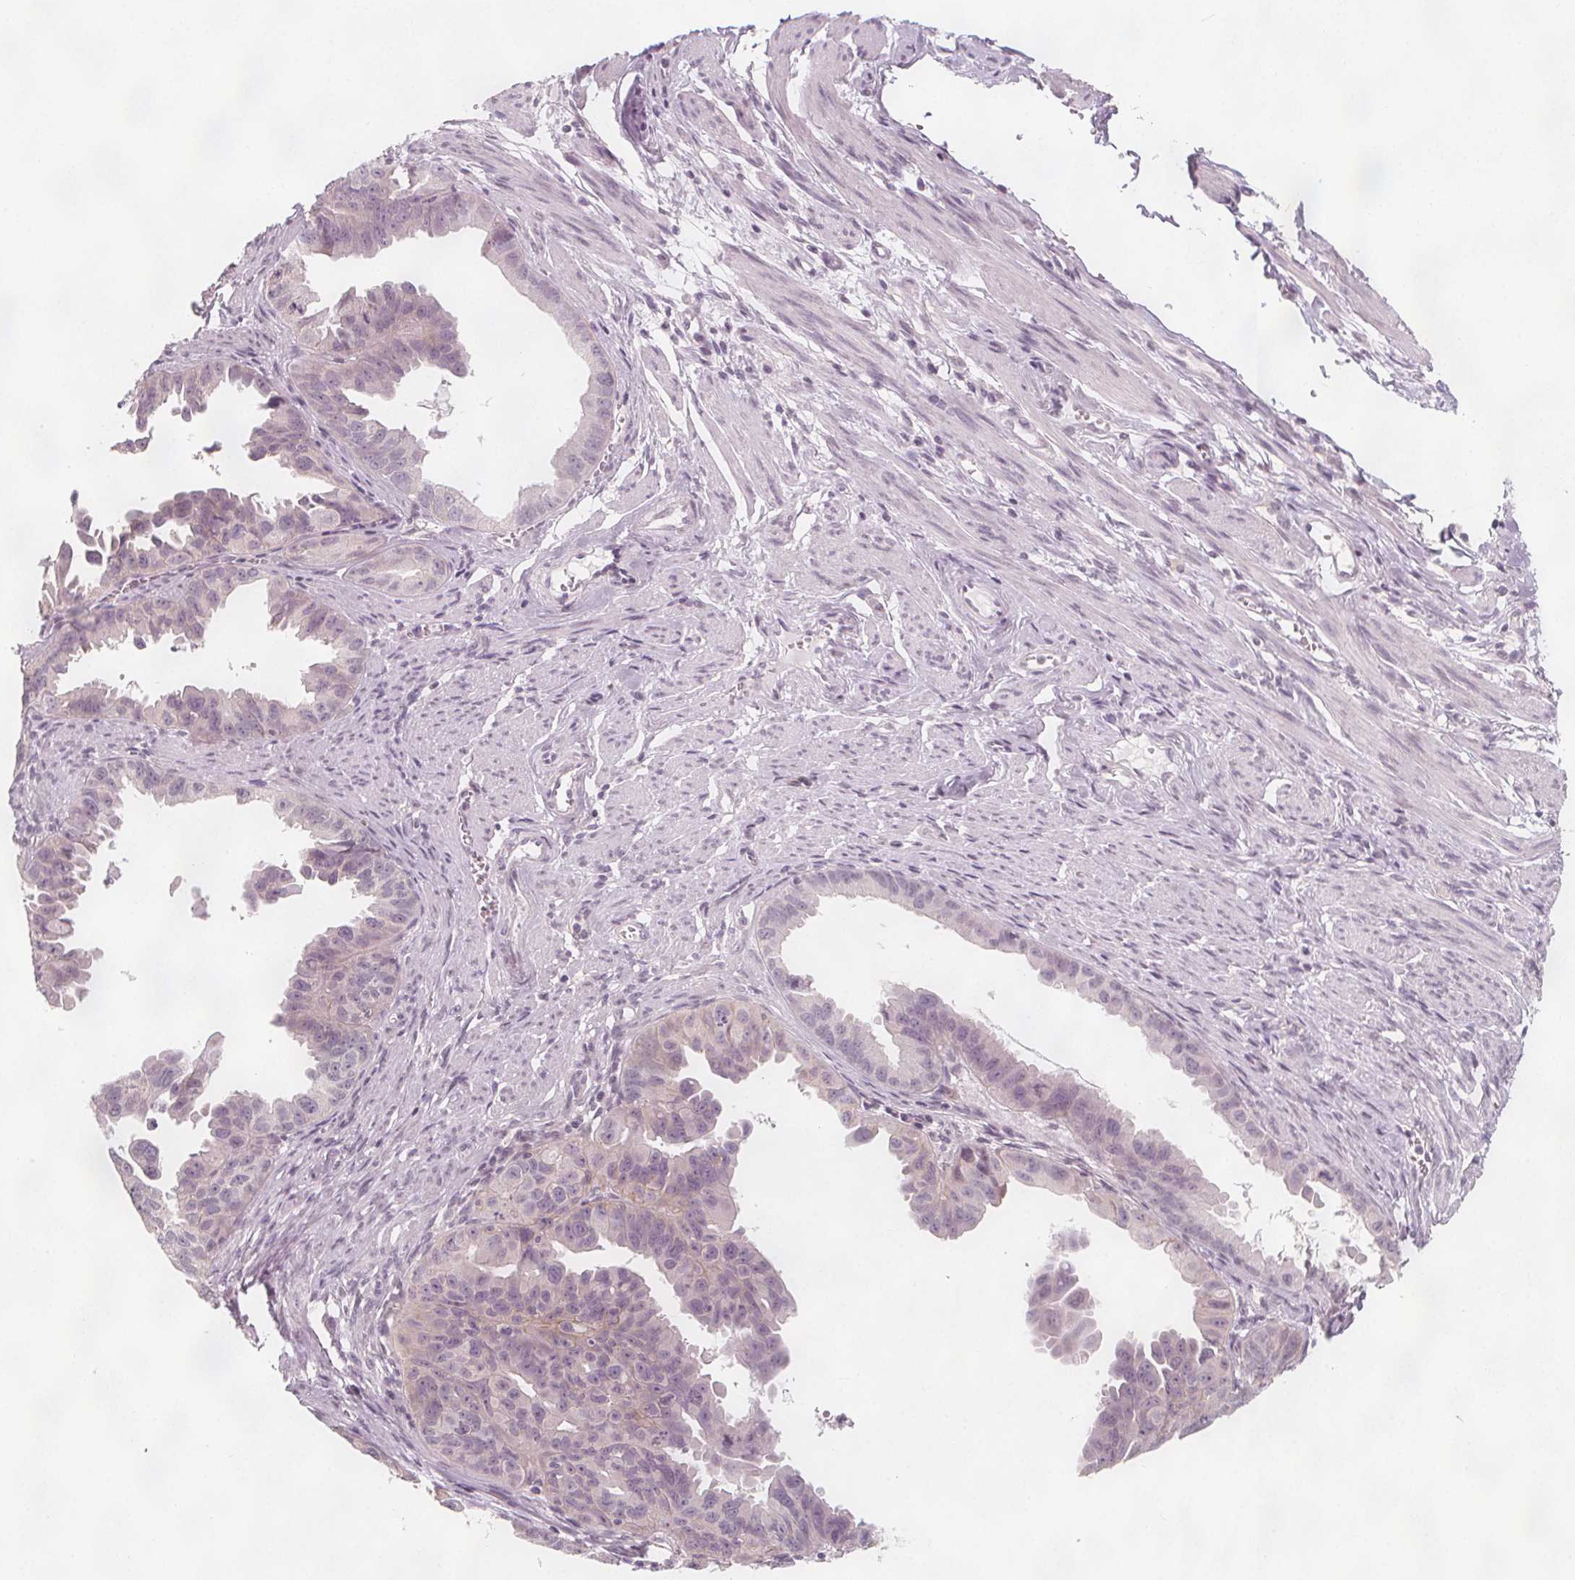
{"staining": {"intensity": "weak", "quantity": "25%-75%", "location": "nuclear"}, "tissue": "ovarian cancer", "cell_type": "Tumor cells", "image_type": "cancer", "snomed": [{"axis": "morphology", "description": "Carcinoma, endometroid"}, {"axis": "topography", "description": "Ovary"}], "caption": "Weak nuclear expression for a protein is appreciated in about 25%-75% of tumor cells of ovarian cancer (endometroid carcinoma) using immunohistochemistry (IHC).", "gene": "C1orf167", "patient": {"sex": "female", "age": 85}}